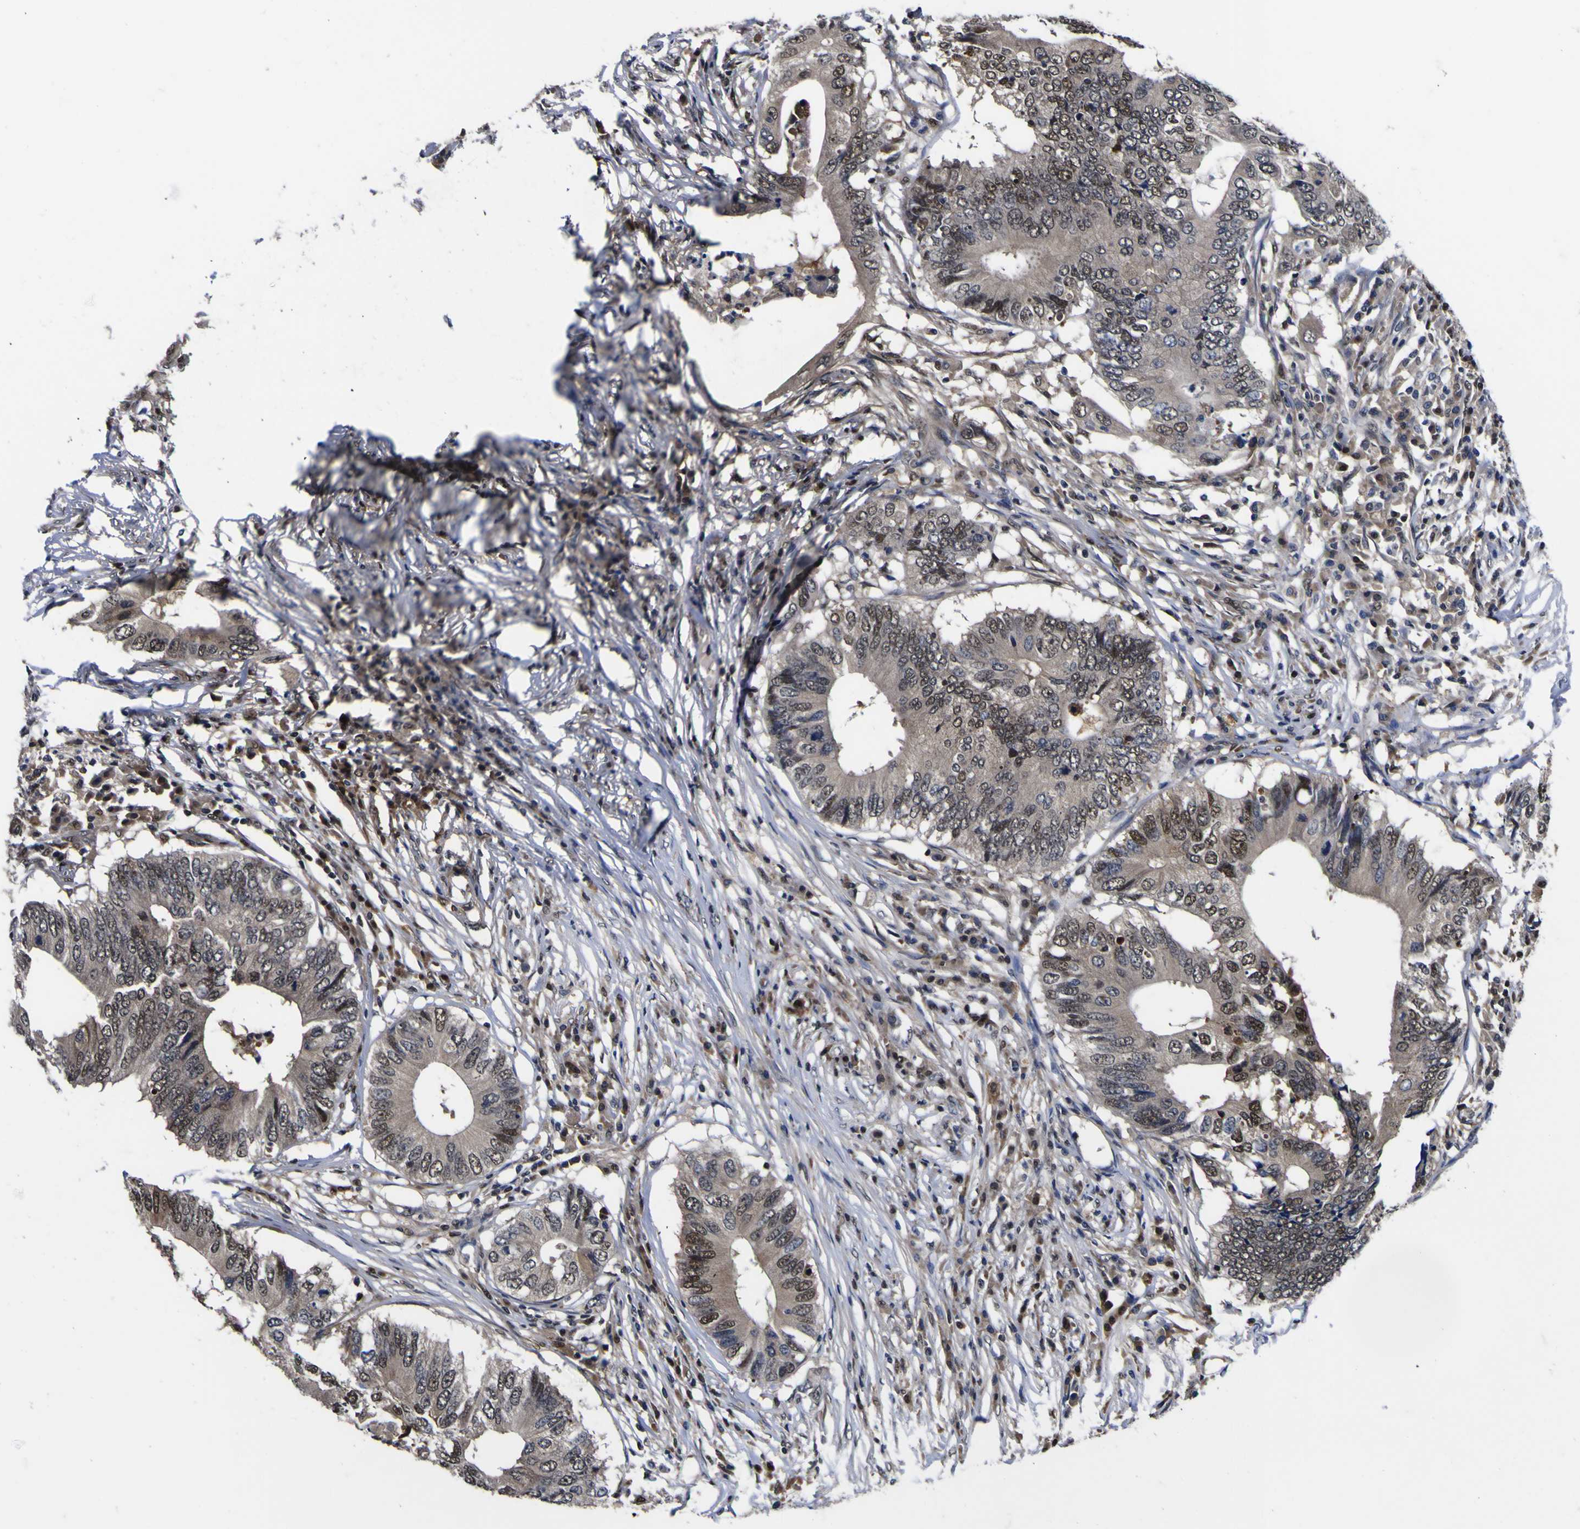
{"staining": {"intensity": "strong", "quantity": ">75%", "location": "cytoplasmic/membranous,nuclear"}, "tissue": "colorectal cancer", "cell_type": "Tumor cells", "image_type": "cancer", "snomed": [{"axis": "morphology", "description": "Adenocarcinoma, NOS"}, {"axis": "topography", "description": "Colon"}], "caption": "Immunohistochemical staining of colorectal adenocarcinoma demonstrates high levels of strong cytoplasmic/membranous and nuclear protein expression in approximately >75% of tumor cells.", "gene": "FAM110B", "patient": {"sex": "male", "age": 71}}